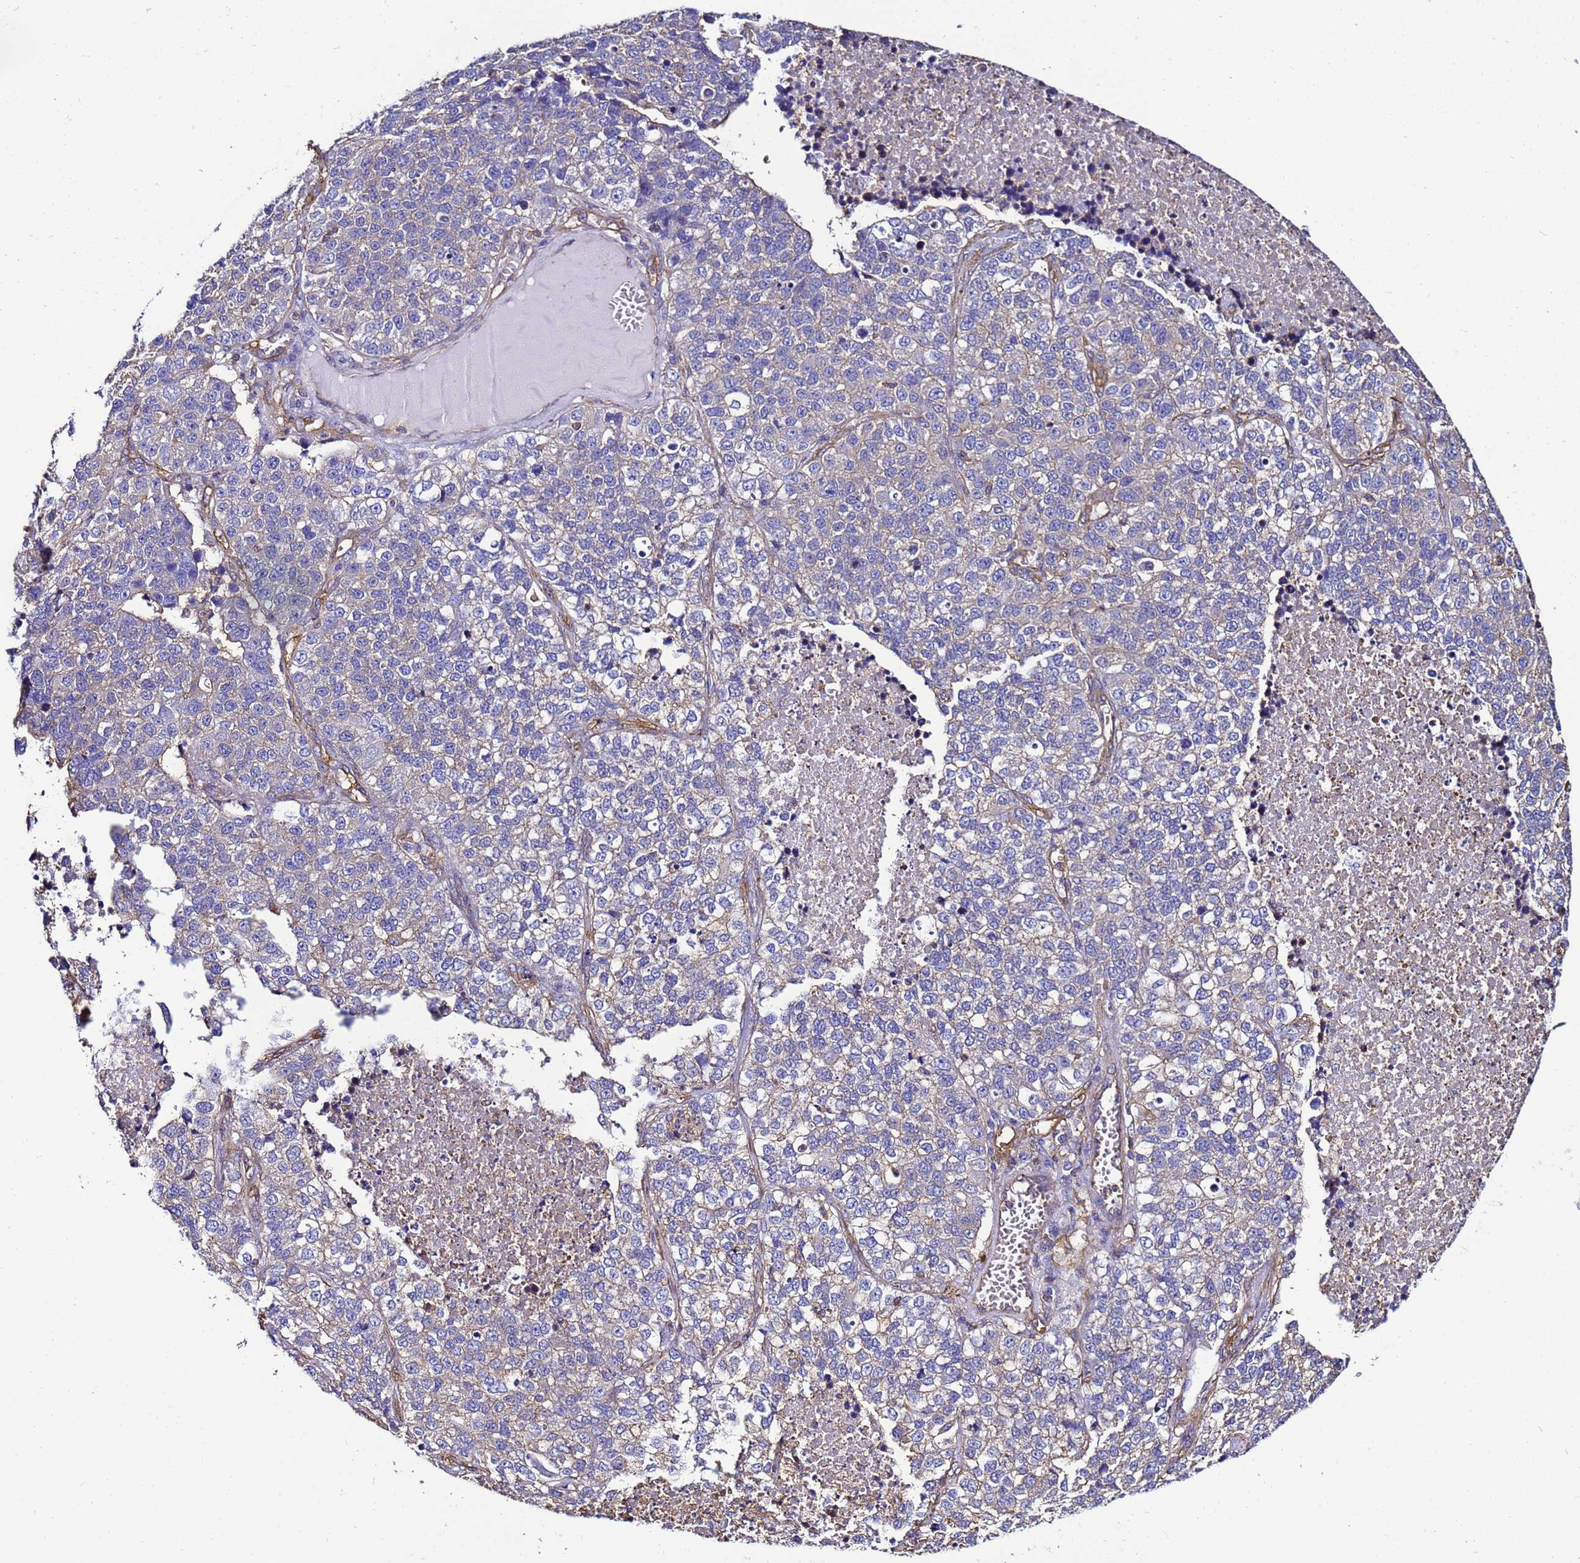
{"staining": {"intensity": "negative", "quantity": "none", "location": "none"}, "tissue": "lung cancer", "cell_type": "Tumor cells", "image_type": "cancer", "snomed": [{"axis": "morphology", "description": "Adenocarcinoma, NOS"}, {"axis": "topography", "description": "Lung"}], "caption": "IHC histopathology image of lung cancer stained for a protein (brown), which displays no positivity in tumor cells. (Brightfield microscopy of DAB IHC at high magnification).", "gene": "MYL12A", "patient": {"sex": "male", "age": 49}}